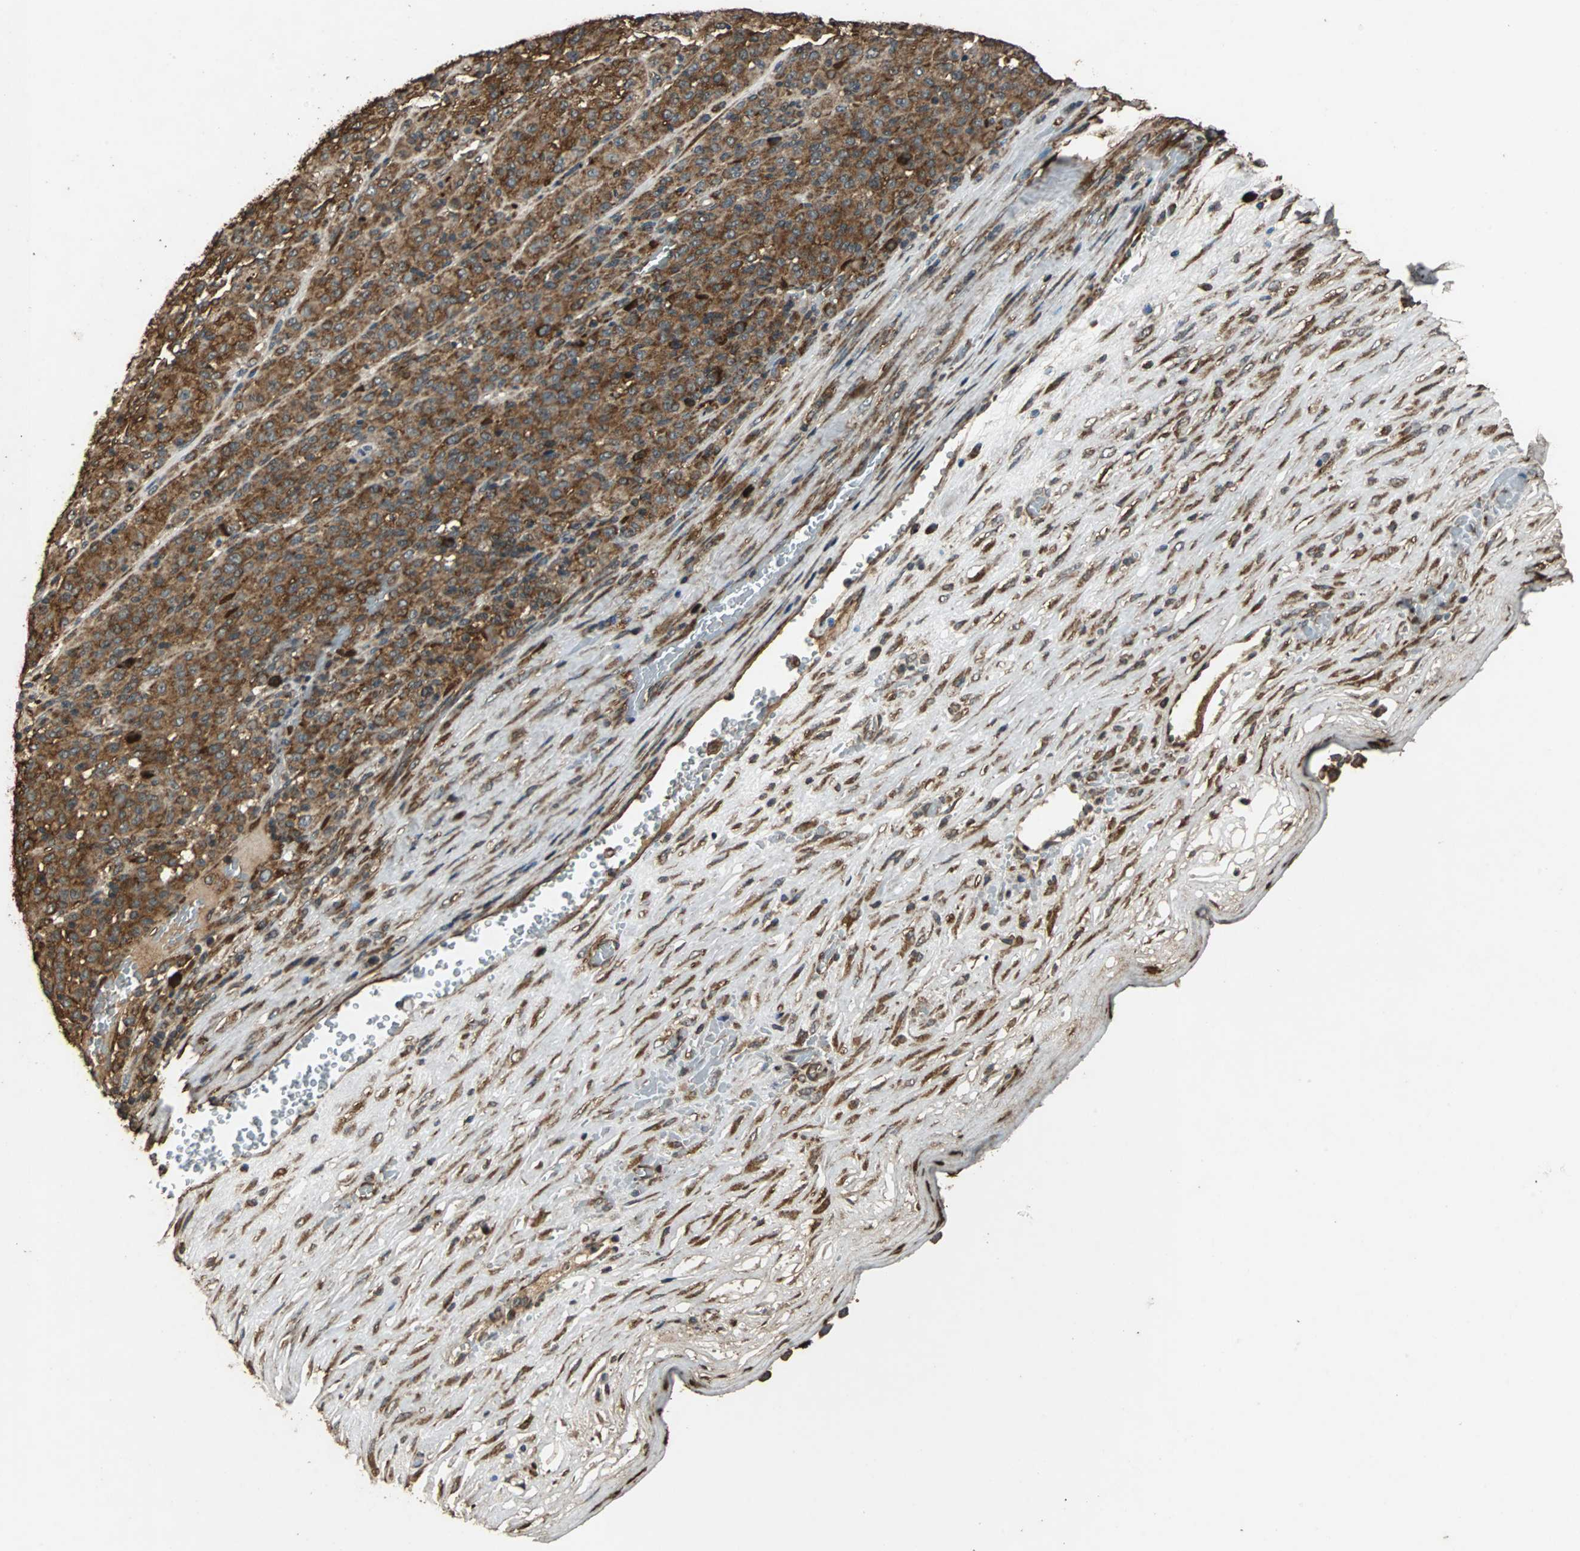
{"staining": {"intensity": "strong", "quantity": ">75%", "location": "cytoplasmic/membranous"}, "tissue": "melanoma", "cell_type": "Tumor cells", "image_type": "cancer", "snomed": [{"axis": "morphology", "description": "Malignant melanoma, Metastatic site"}, {"axis": "topography", "description": "Pancreas"}], "caption": "Immunohistochemical staining of melanoma demonstrates high levels of strong cytoplasmic/membranous expression in approximately >75% of tumor cells.", "gene": "NAA10", "patient": {"sex": "female", "age": 30}}